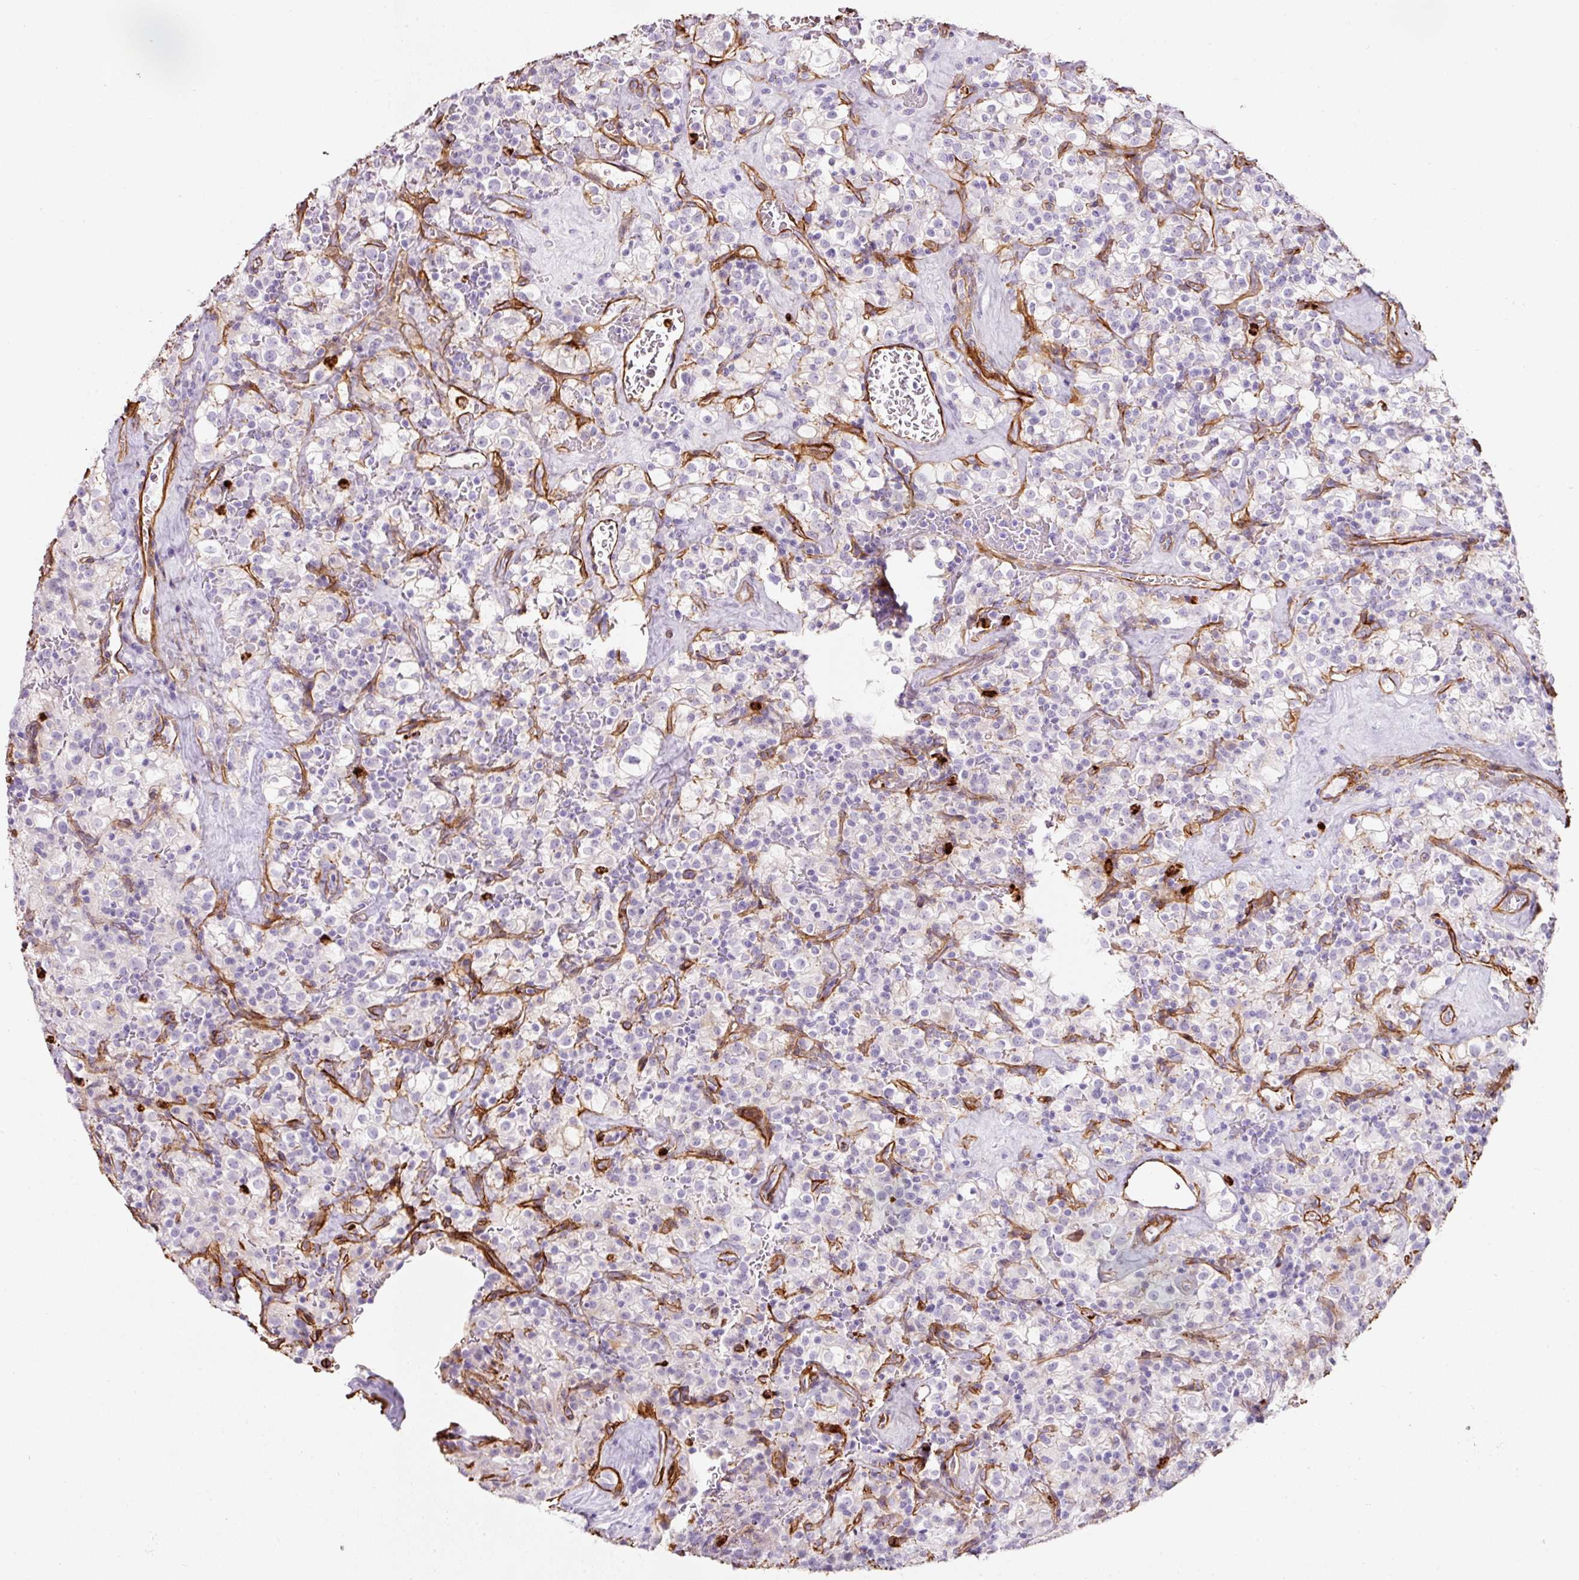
{"staining": {"intensity": "negative", "quantity": "none", "location": "none"}, "tissue": "renal cancer", "cell_type": "Tumor cells", "image_type": "cancer", "snomed": [{"axis": "morphology", "description": "Adenocarcinoma, NOS"}, {"axis": "topography", "description": "Kidney"}], "caption": "High power microscopy micrograph of an IHC histopathology image of adenocarcinoma (renal), revealing no significant positivity in tumor cells. (Immunohistochemistry, brightfield microscopy, high magnification).", "gene": "LOXL4", "patient": {"sex": "female", "age": 74}}